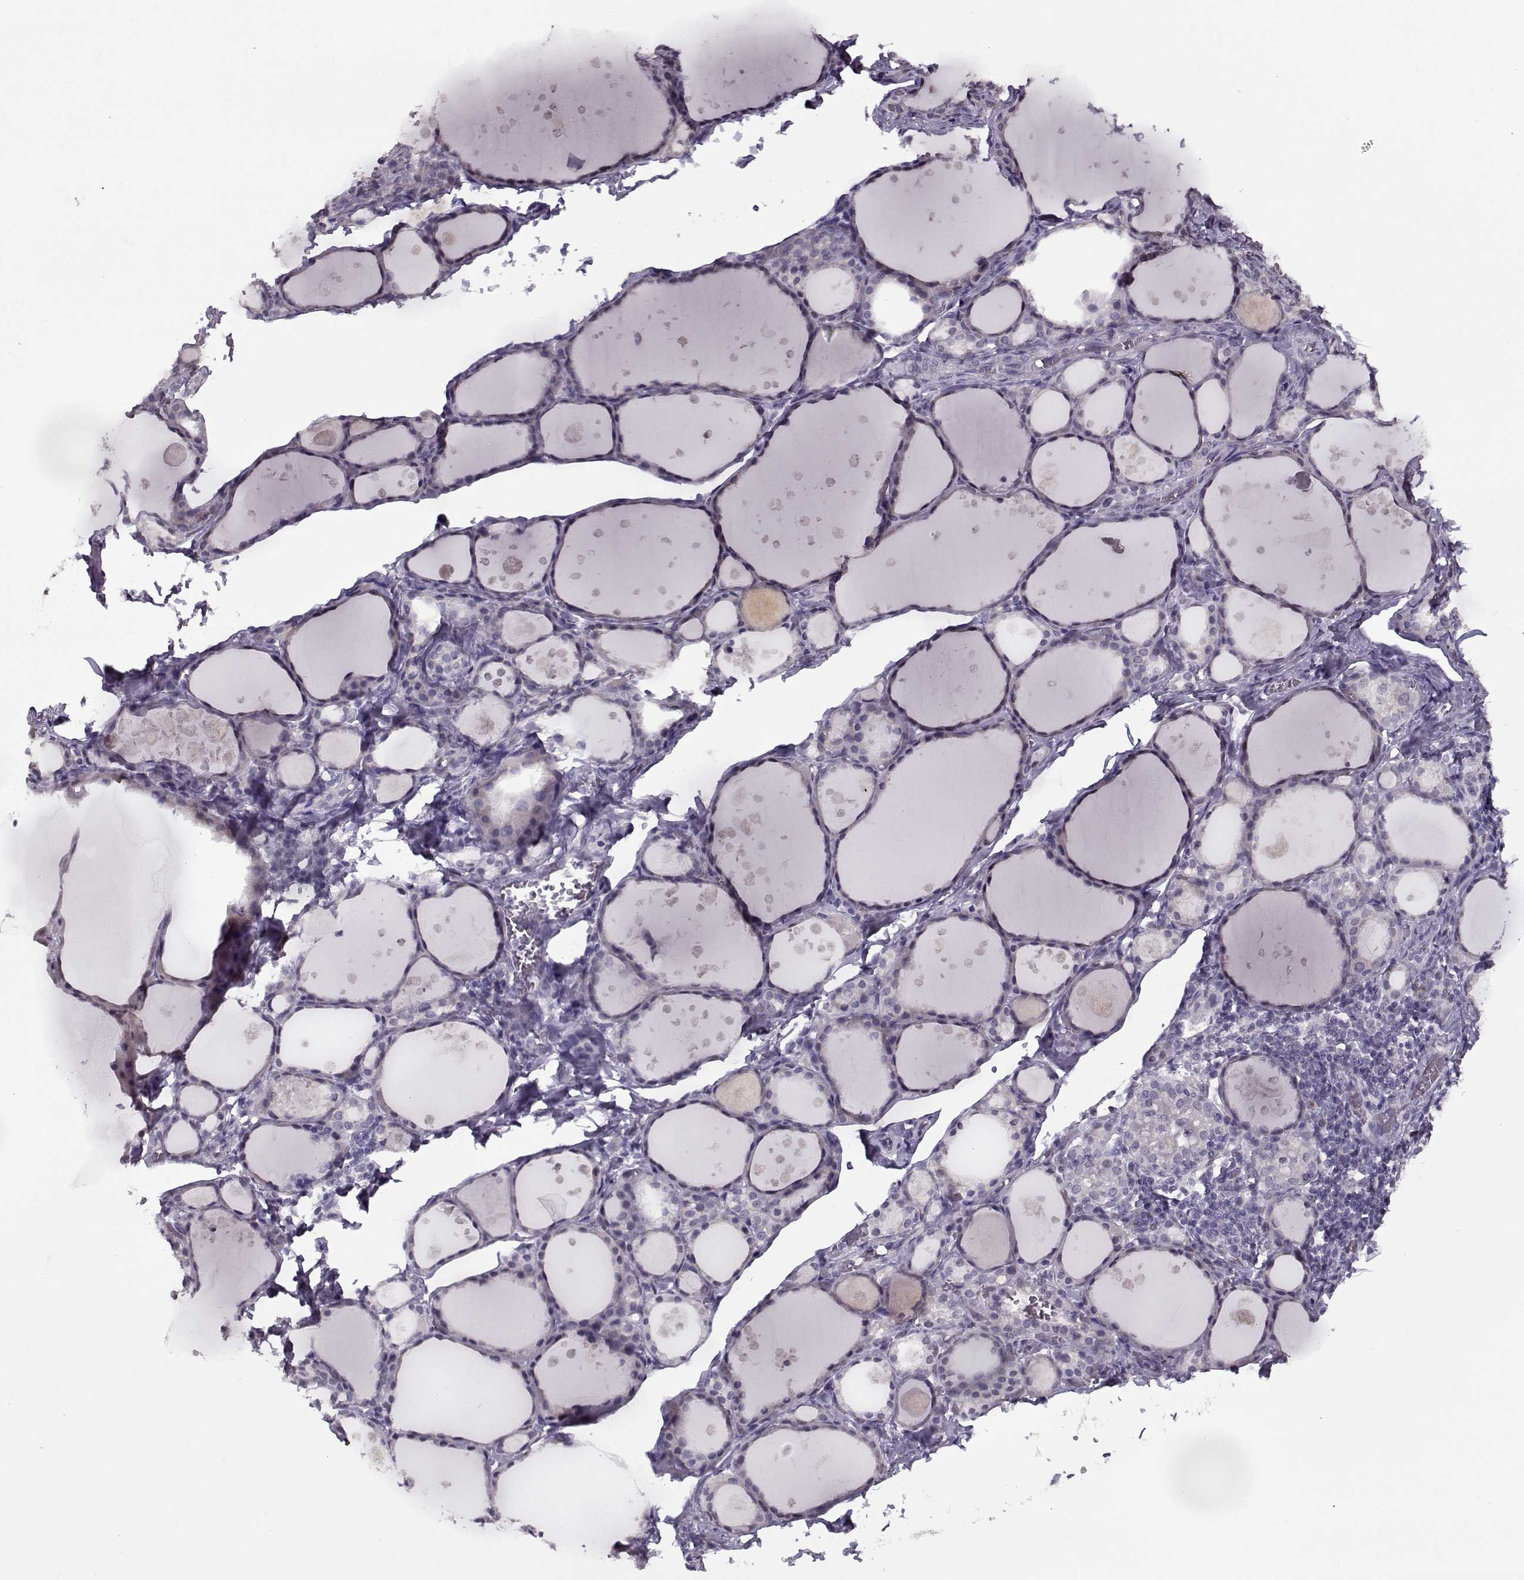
{"staining": {"intensity": "negative", "quantity": "none", "location": "none"}, "tissue": "thyroid gland", "cell_type": "Glandular cells", "image_type": "normal", "snomed": [{"axis": "morphology", "description": "Normal tissue, NOS"}, {"axis": "topography", "description": "Thyroid gland"}], "caption": "This is a micrograph of IHC staining of unremarkable thyroid gland, which shows no positivity in glandular cells.", "gene": "SEC16B", "patient": {"sex": "male", "age": 68}}